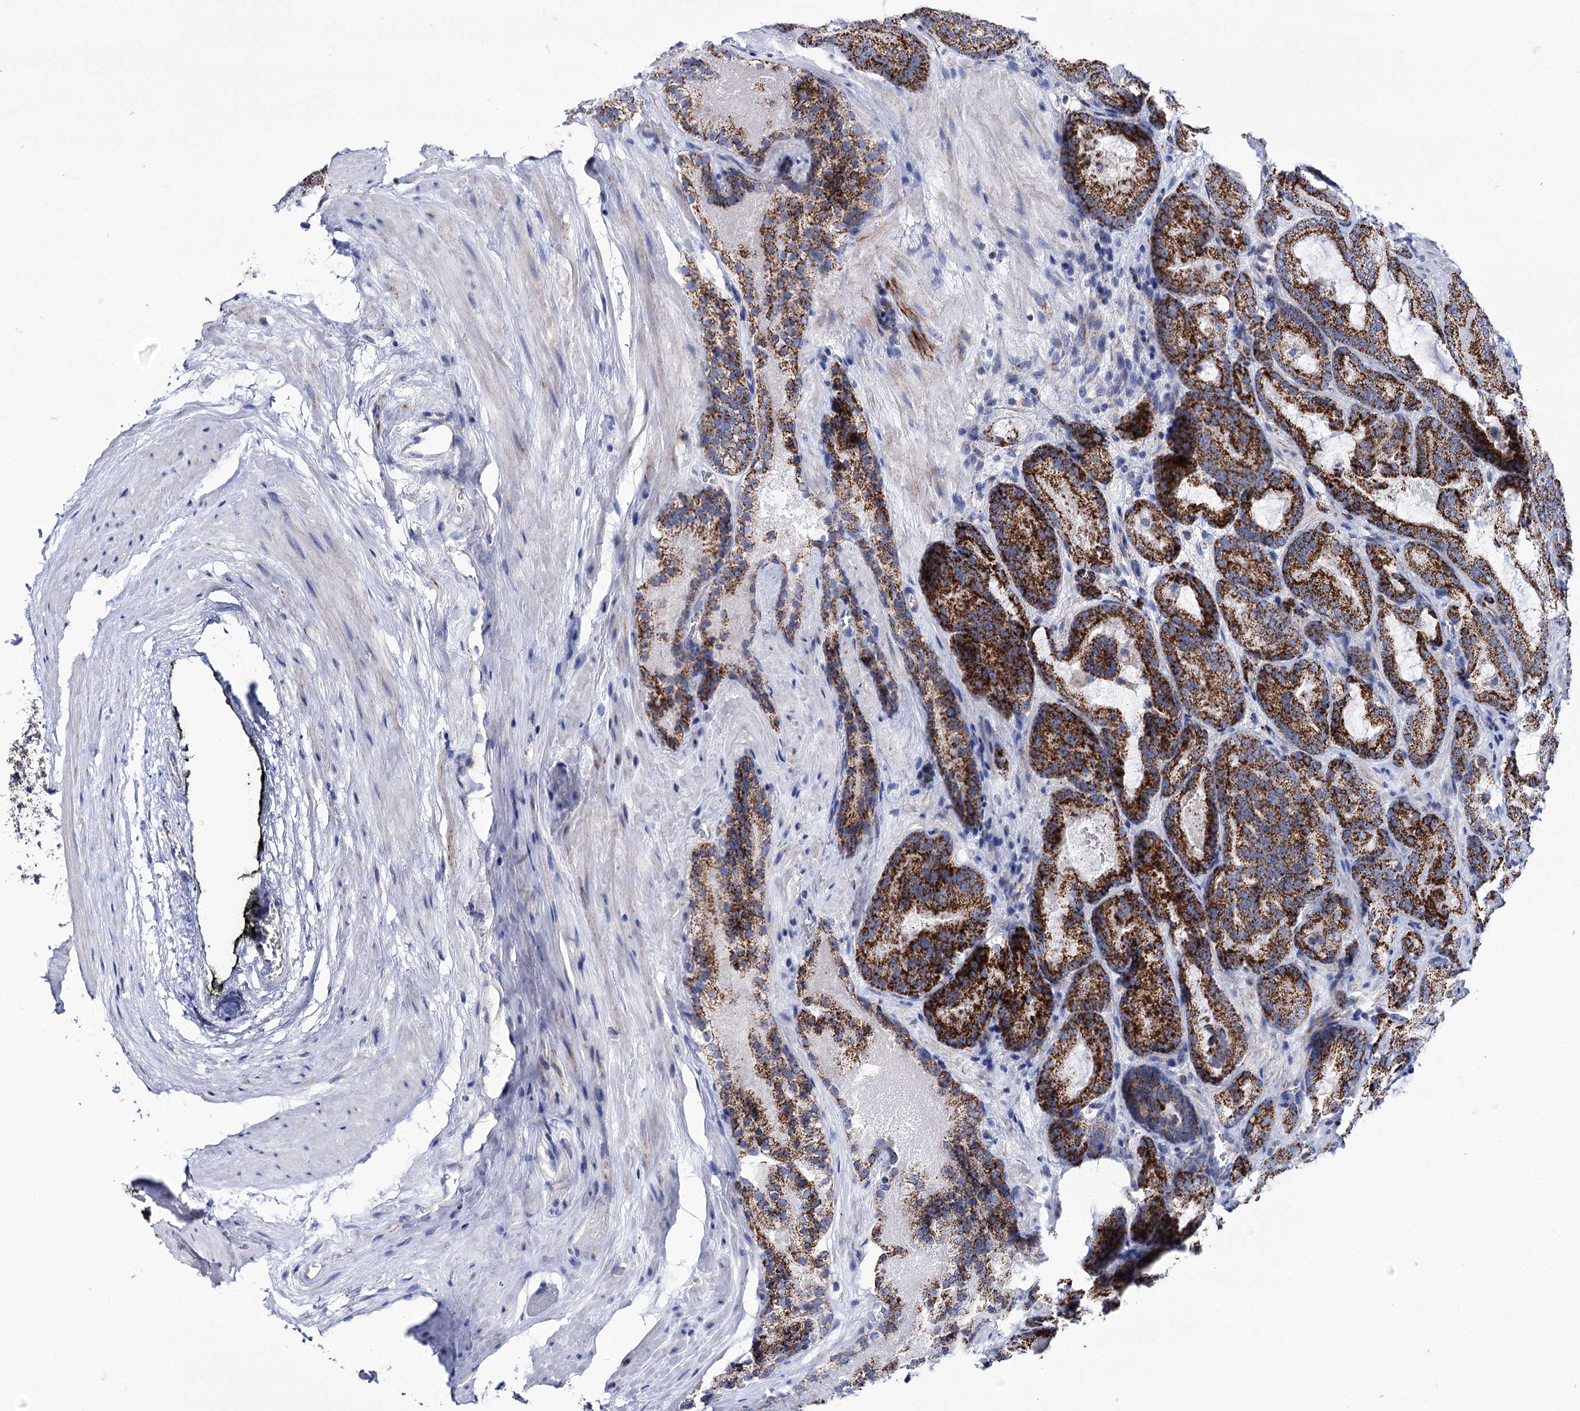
{"staining": {"intensity": "strong", "quantity": ">75%", "location": "cytoplasmic/membranous"}, "tissue": "prostate cancer", "cell_type": "Tumor cells", "image_type": "cancer", "snomed": [{"axis": "morphology", "description": "Adenocarcinoma, Low grade"}, {"axis": "topography", "description": "Prostate"}], "caption": "This is a photomicrograph of immunohistochemistry staining of prostate cancer (adenocarcinoma (low-grade)), which shows strong staining in the cytoplasmic/membranous of tumor cells.", "gene": "UBASH3B", "patient": {"sex": "male", "age": 74}}